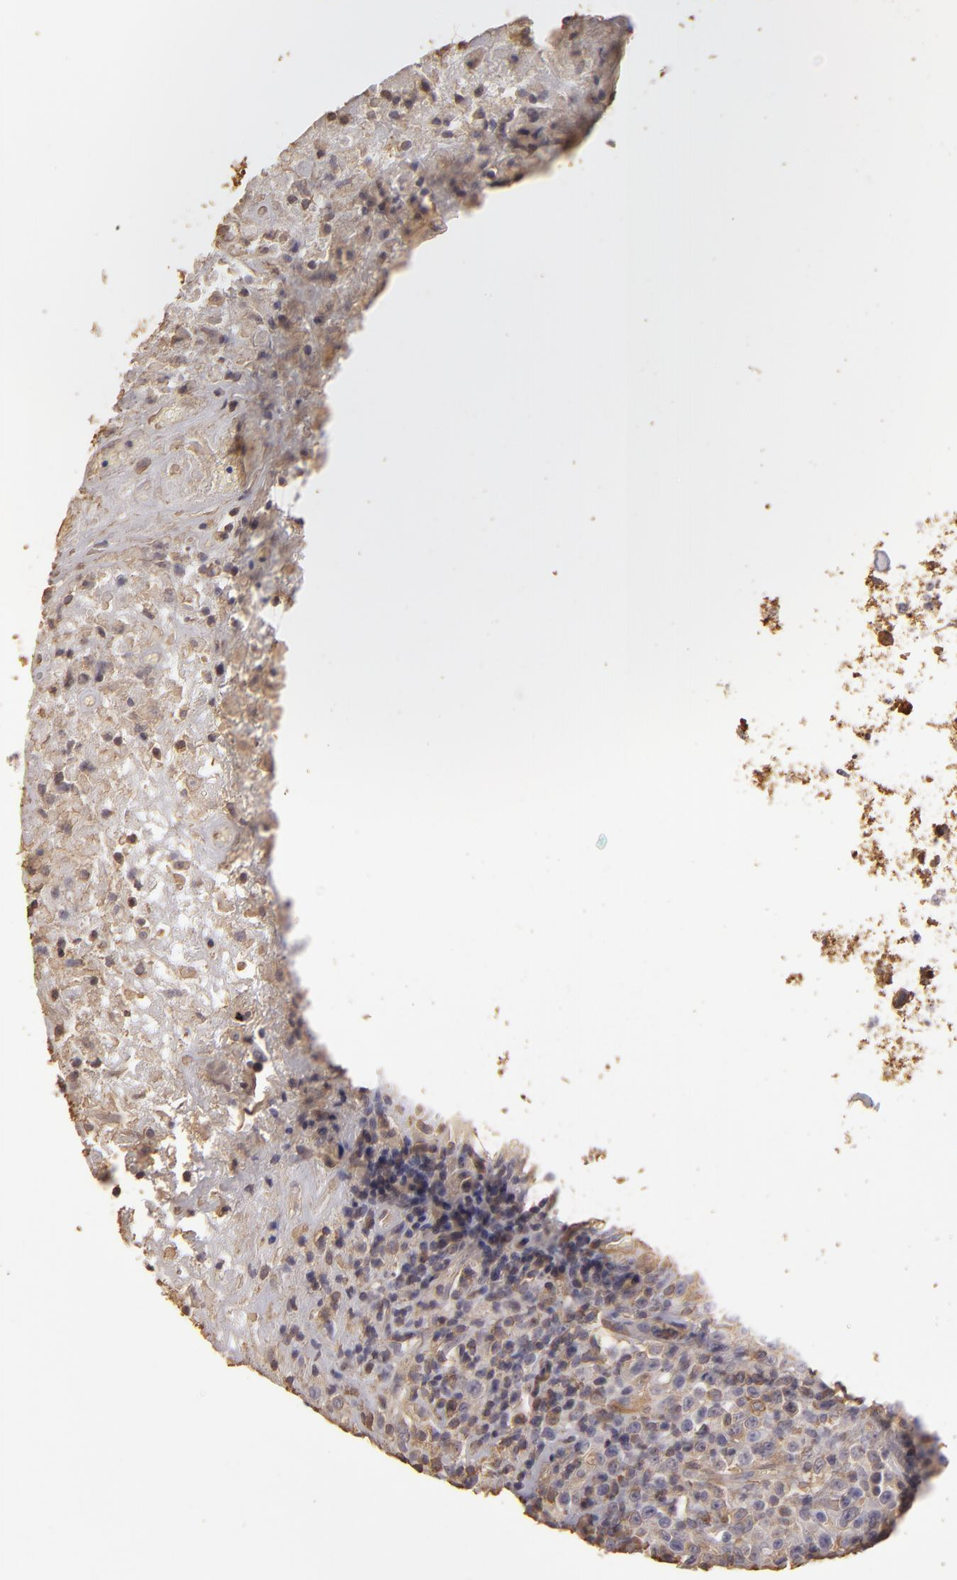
{"staining": {"intensity": "negative", "quantity": "none", "location": "none"}, "tissue": "lymphoma", "cell_type": "Tumor cells", "image_type": "cancer", "snomed": [{"axis": "morphology", "description": "Hodgkin's disease, NOS"}, {"axis": "topography", "description": "Lymph node"}], "caption": "A high-resolution photomicrograph shows immunohistochemistry staining of Hodgkin's disease, which shows no significant expression in tumor cells. (Brightfield microscopy of DAB (3,3'-diaminobenzidine) immunohistochemistry (IHC) at high magnification).", "gene": "HSPB6", "patient": {"sex": "male", "age": 46}}